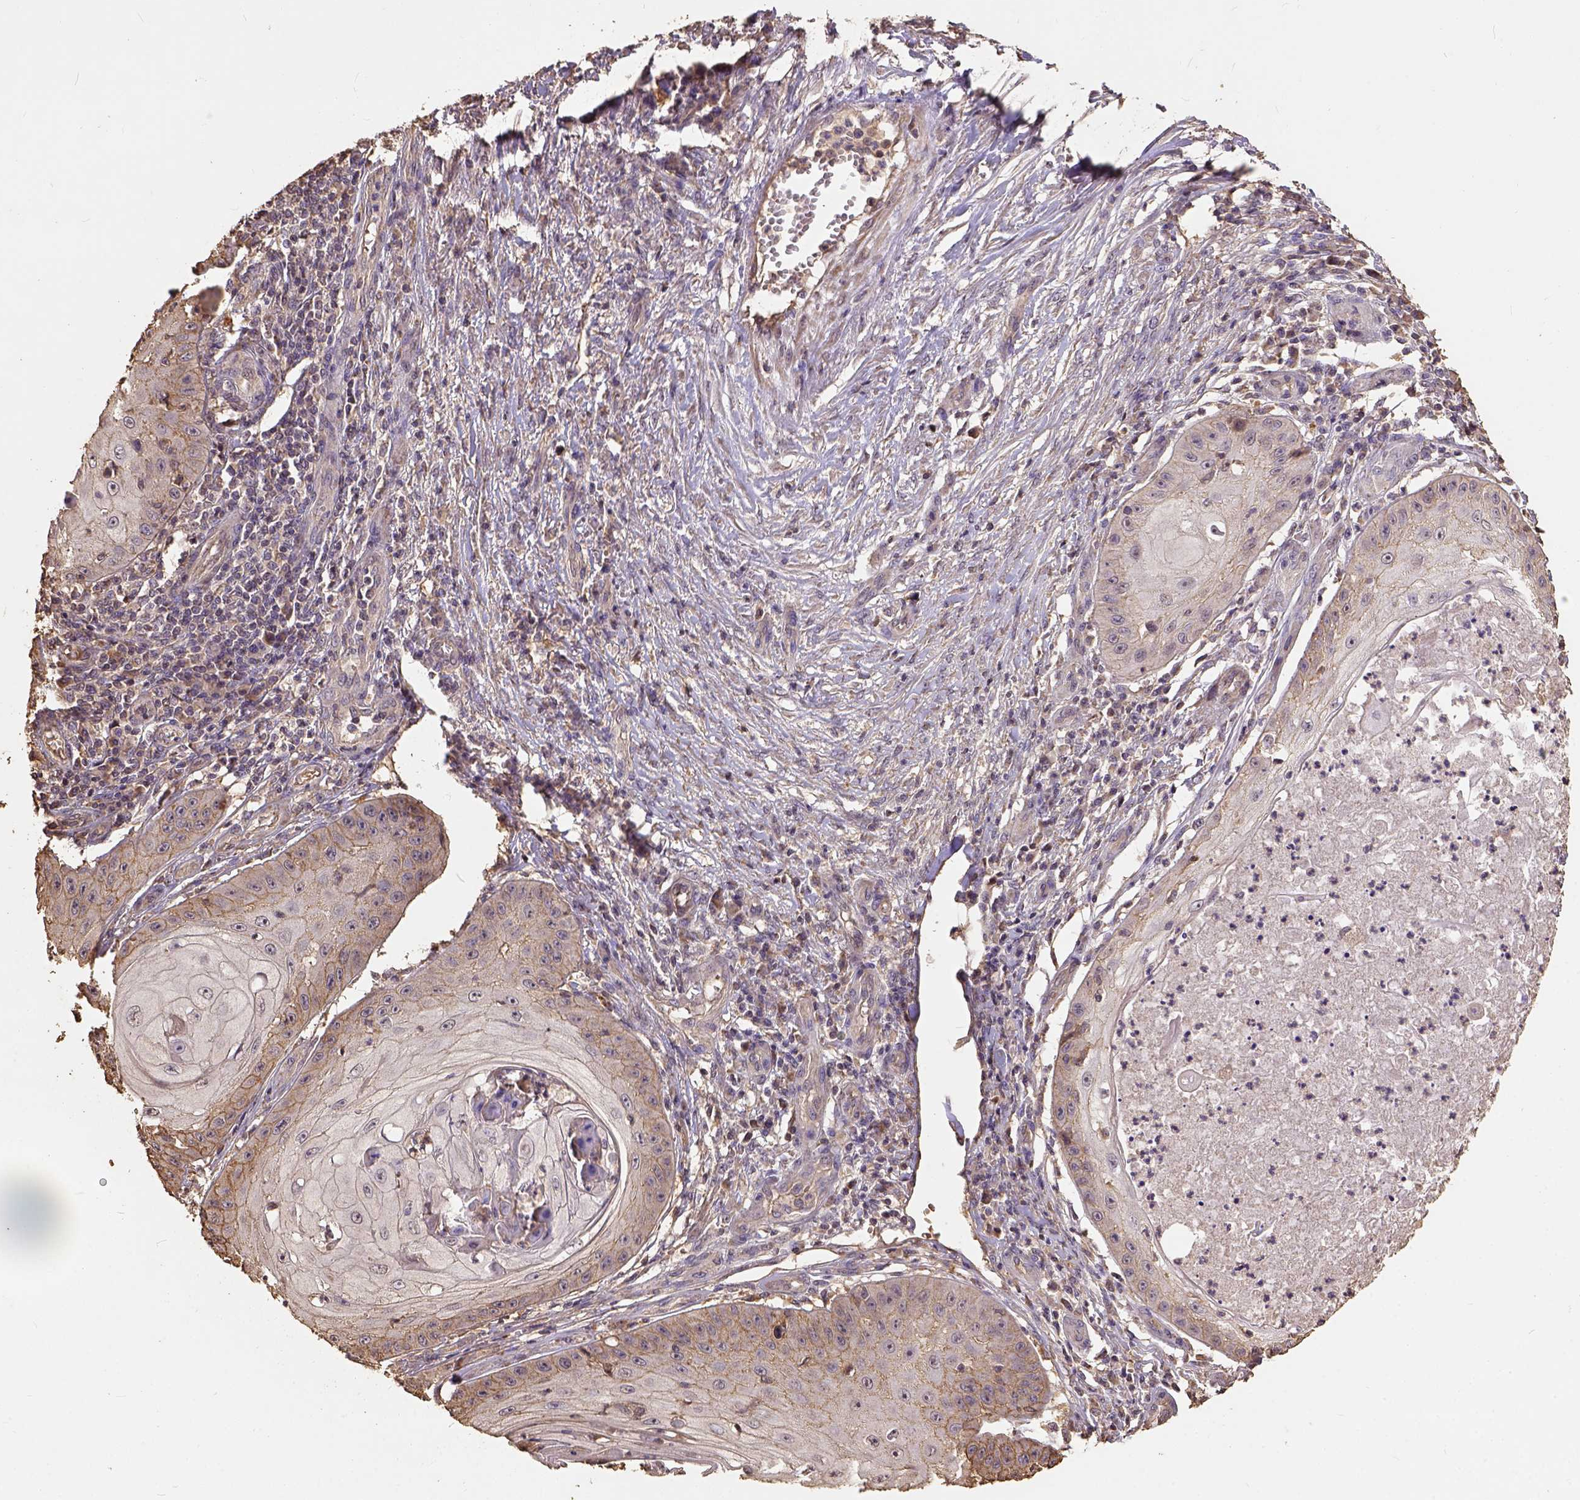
{"staining": {"intensity": "moderate", "quantity": "<25%", "location": "cytoplasmic/membranous"}, "tissue": "skin cancer", "cell_type": "Tumor cells", "image_type": "cancer", "snomed": [{"axis": "morphology", "description": "Squamous cell carcinoma, NOS"}, {"axis": "topography", "description": "Skin"}], "caption": "Immunohistochemistry (IHC) of squamous cell carcinoma (skin) exhibits low levels of moderate cytoplasmic/membranous staining in about <25% of tumor cells.", "gene": "ATP1B3", "patient": {"sex": "male", "age": 70}}